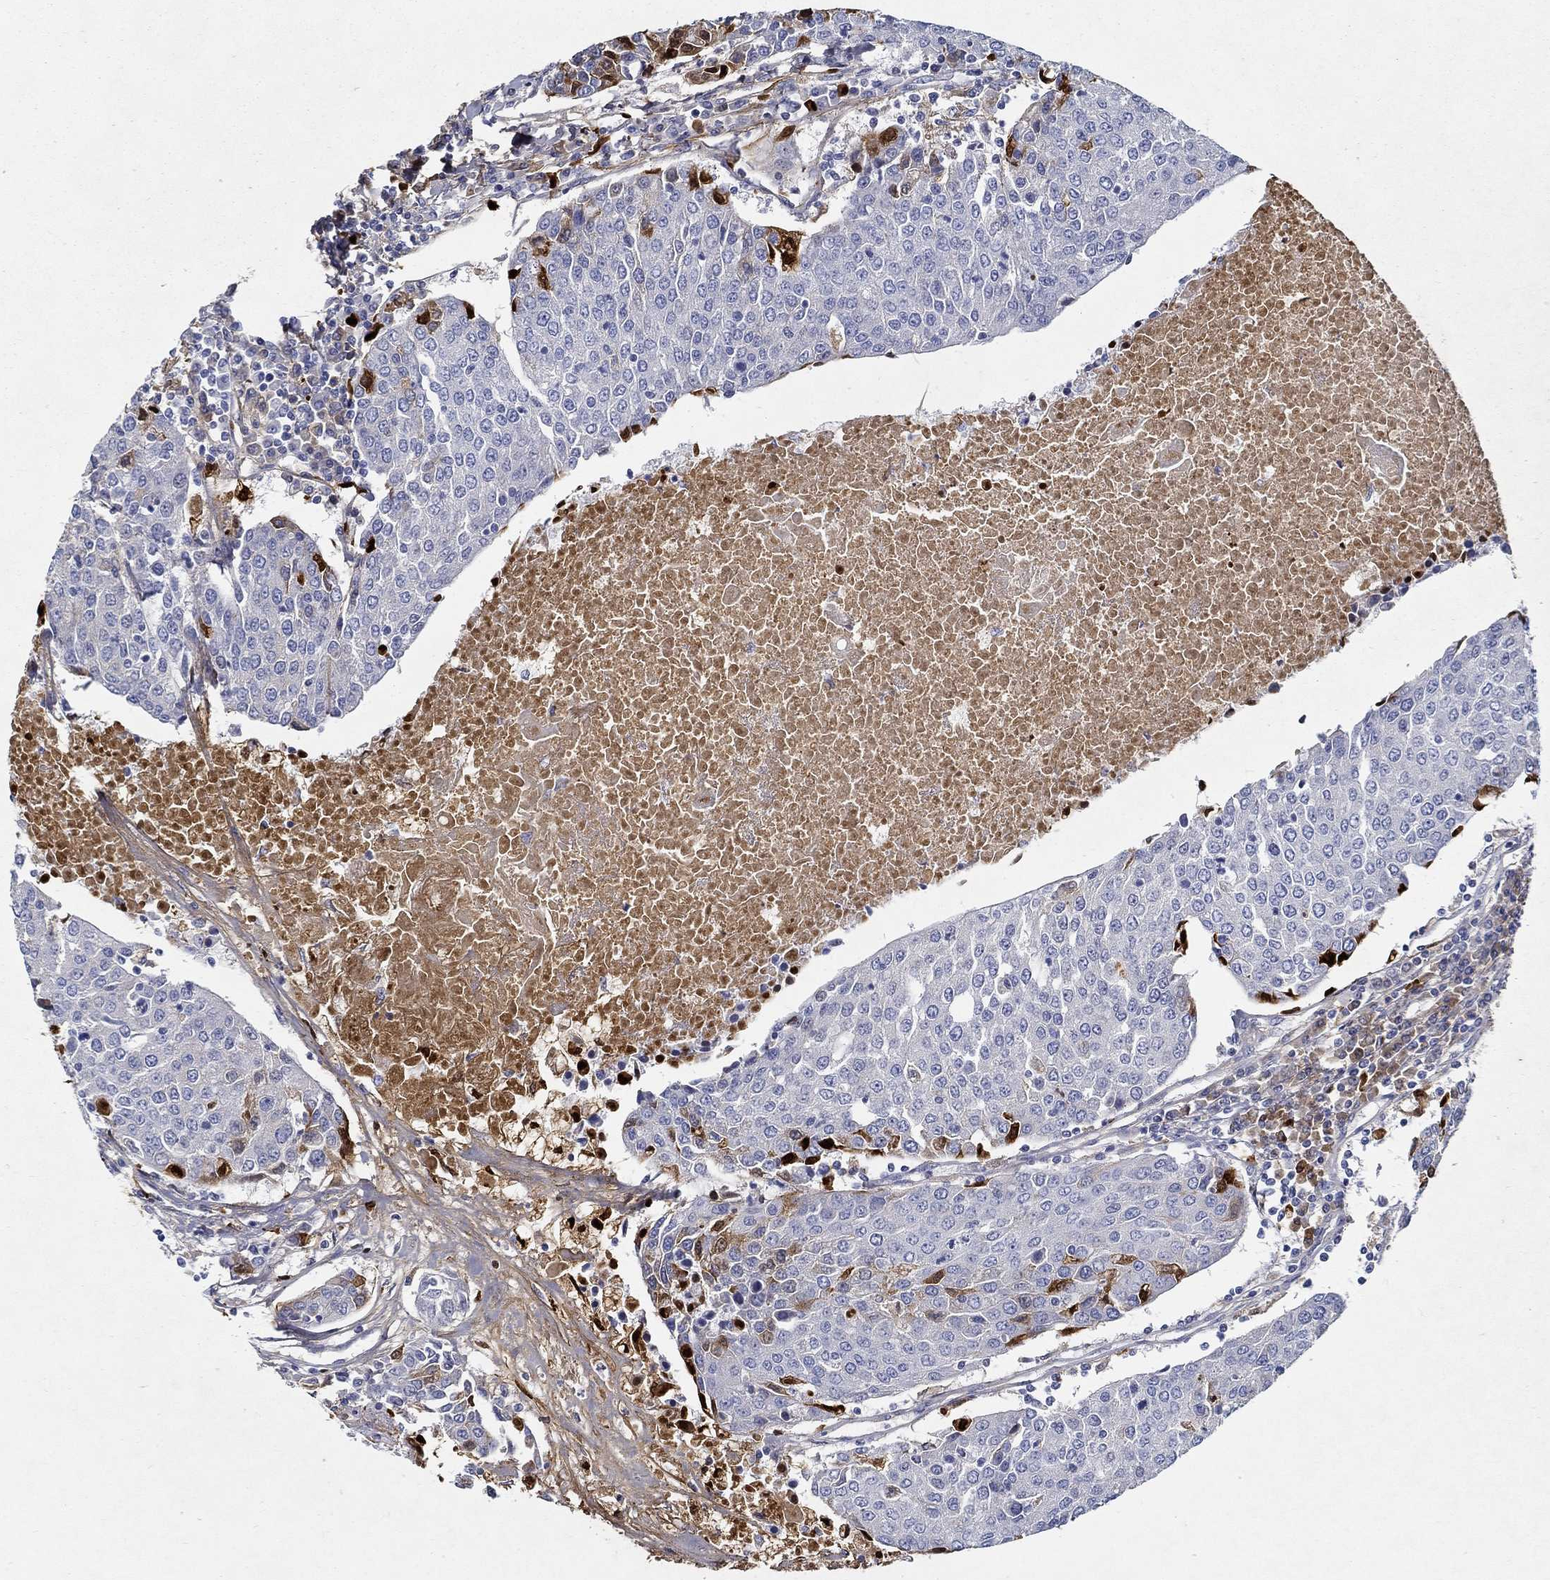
{"staining": {"intensity": "strong", "quantity": "<25%", "location": "cytoplasmic/membranous"}, "tissue": "urothelial cancer", "cell_type": "Tumor cells", "image_type": "cancer", "snomed": [{"axis": "morphology", "description": "Urothelial carcinoma, High grade"}, {"axis": "topography", "description": "Urinary bladder"}], "caption": "Tumor cells show strong cytoplasmic/membranous positivity in approximately <25% of cells in high-grade urothelial carcinoma. (DAB (3,3'-diaminobenzidine) IHC with brightfield microscopy, high magnification).", "gene": "TGFBI", "patient": {"sex": "female", "age": 85}}